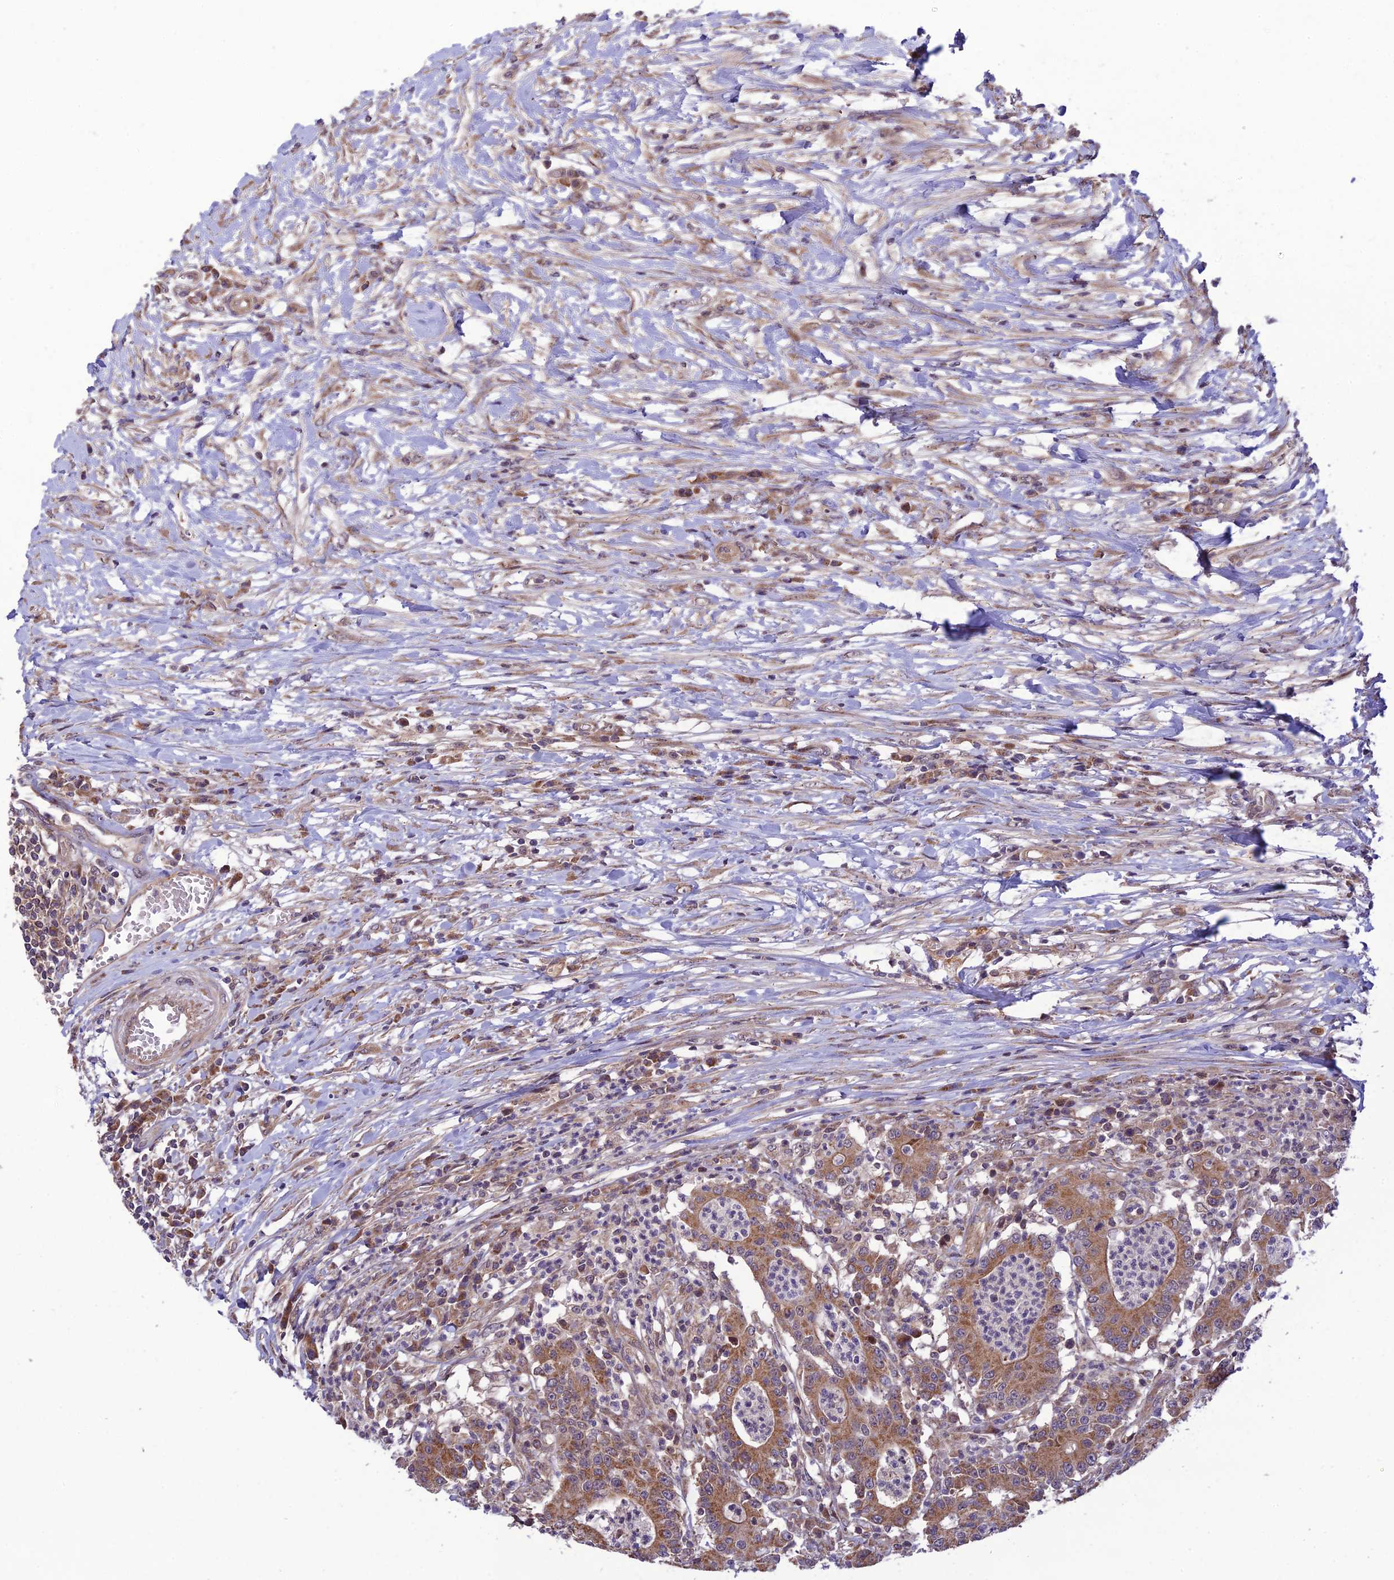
{"staining": {"intensity": "moderate", "quantity": ">75%", "location": "cytoplasmic/membranous"}, "tissue": "colorectal cancer", "cell_type": "Tumor cells", "image_type": "cancer", "snomed": [{"axis": "morphology", "description": "Adenocarcinoma, NOS"}, {"axis": "topography", "description": "Colon"}], "caption": "There is medium levels of moderate cytoplasmic/membranous positivity in tumor cells of colorectal cancer (adenocarcinoma), as demonstrated by immunohistochemical staining (brown color).", "gene": "PLEKHG2", "patient": {"sex": "male", "age": 83}}